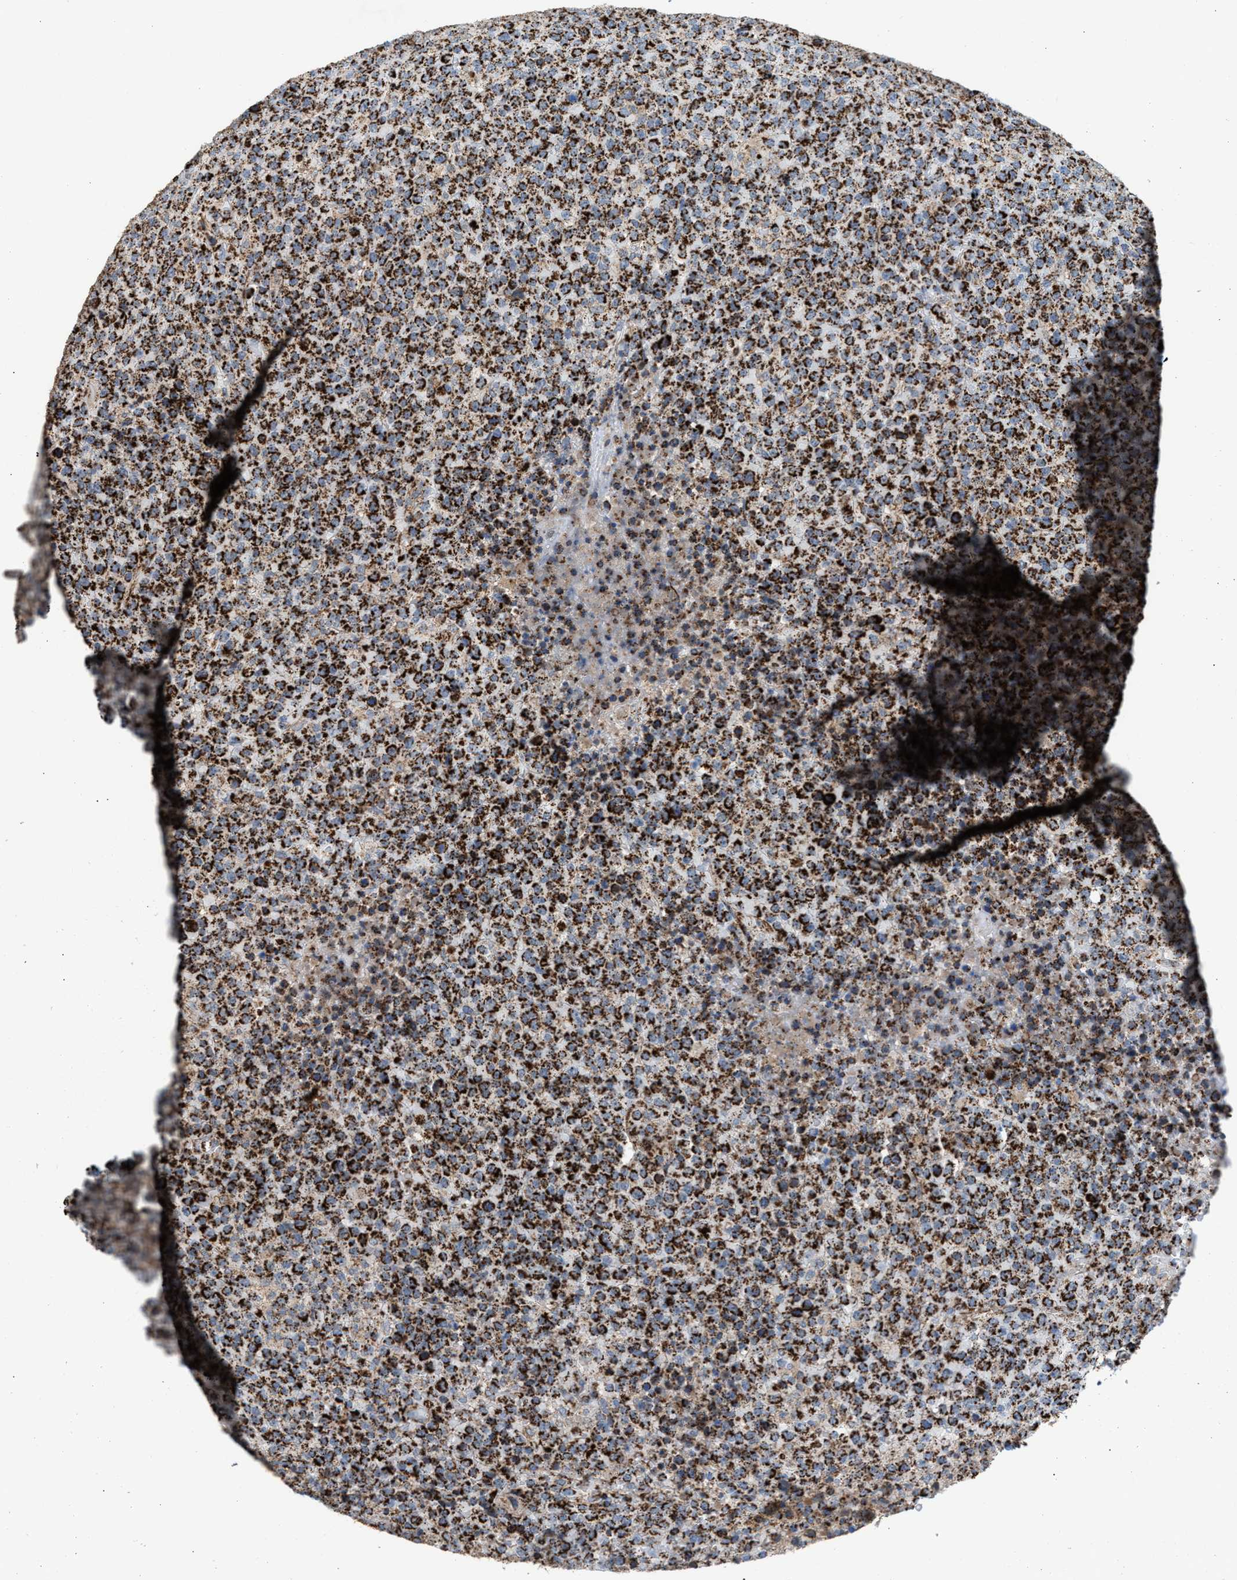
{"staining": {"intensity": "strong", "quantity": ">75%", "location": "cytoplasmic/membranous"}, "tissue": "lymphoma", "cell_type": "Tumor cells", "image_type": "cancer", "snomed": [{"axis": "morphology", "description": "Malignant lymphoma, non-Hodgkin's type, High grade"}, {"axis": "topography", "description": "Lymph node"}], "caption": "An immunohistochemistry photomicrograph of neoplastic tissue is shown. Protein staining in brown highlights strong cytoplasmic/membranous positivity in lymphoma within tumor cells.", "gene": "PMPCA", "patient": {"sex": "male", "age": 13}}